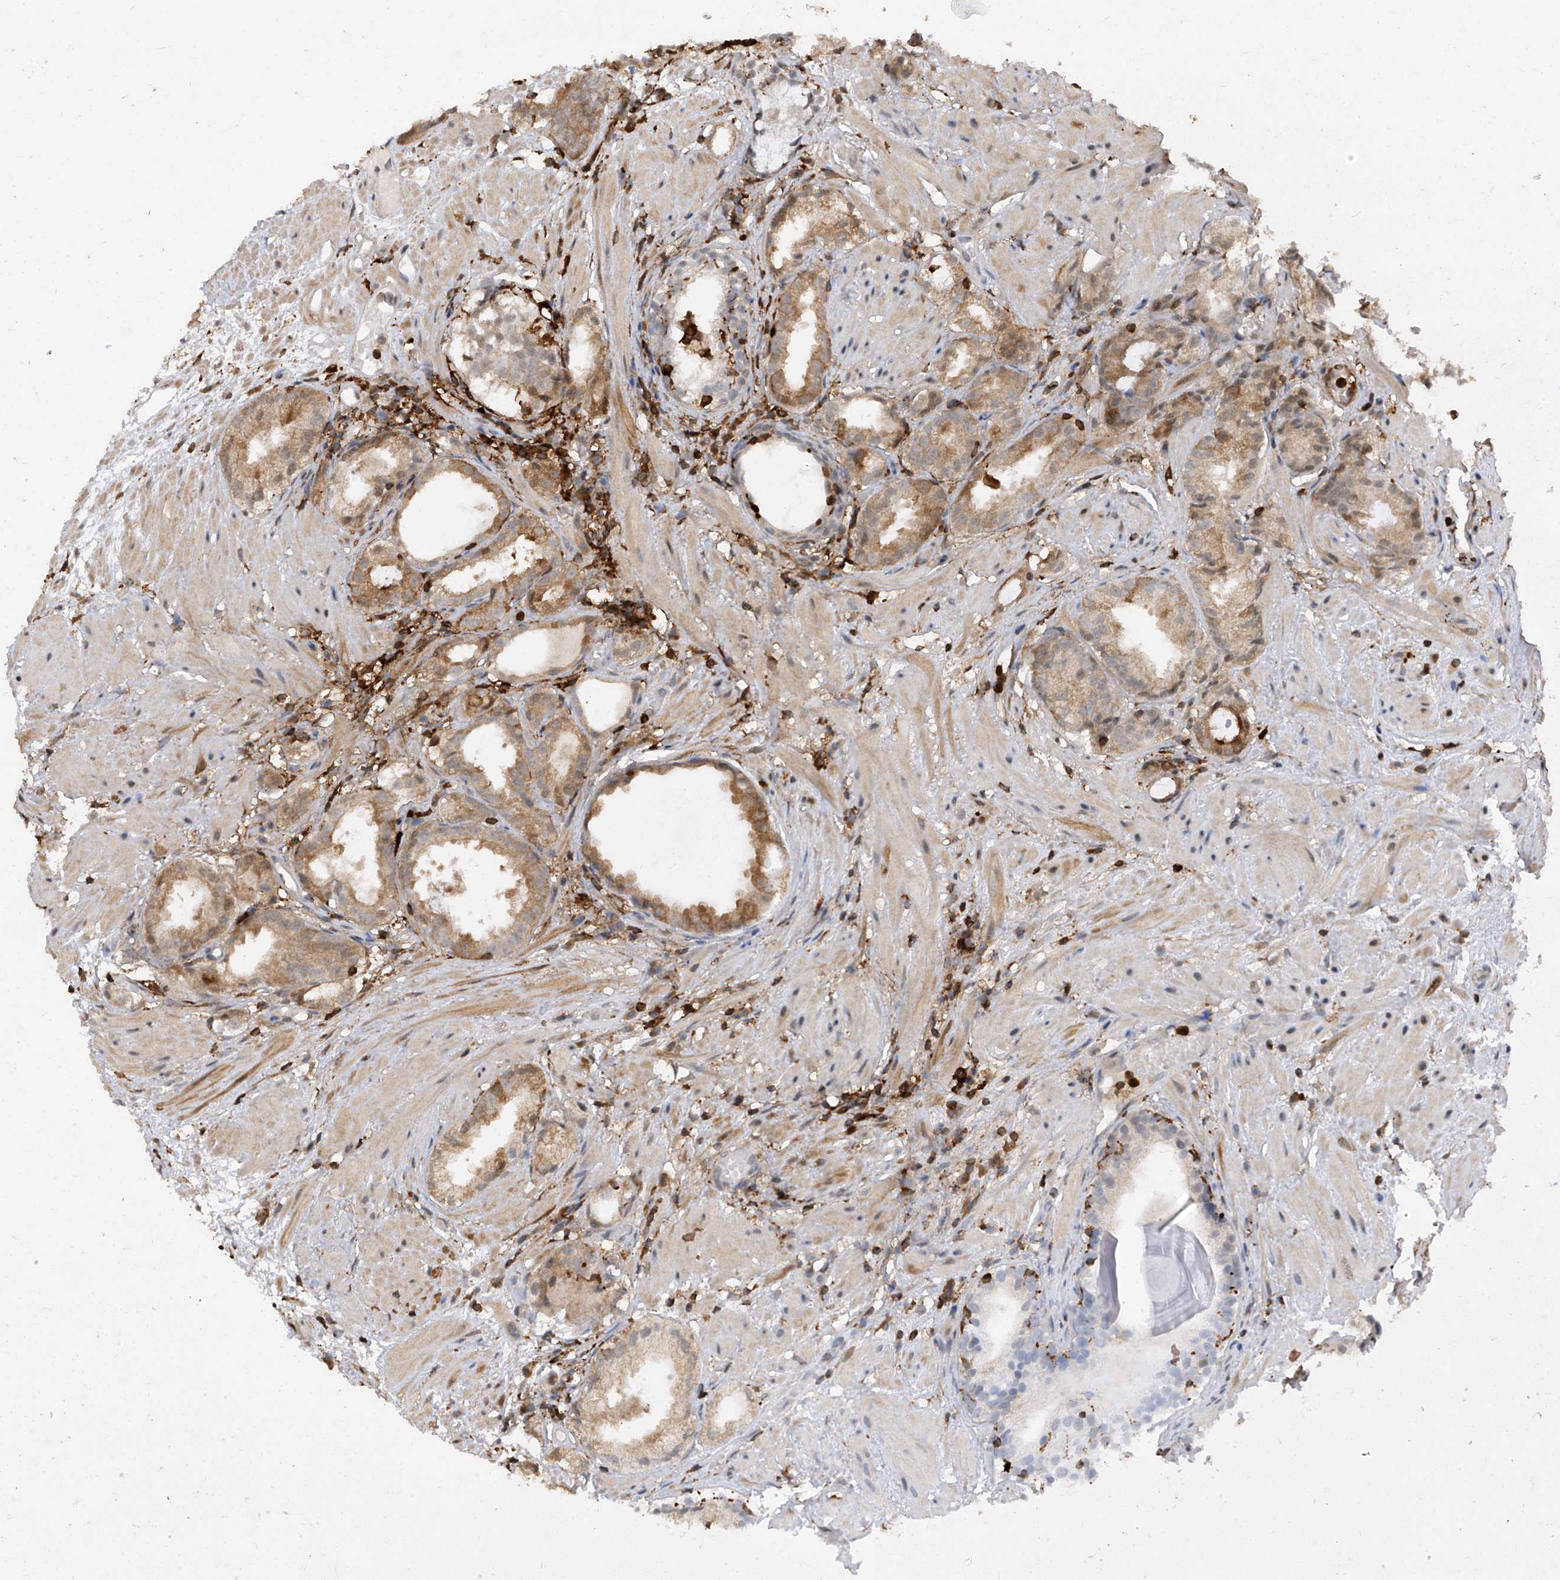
{"staining": {"intensity": "moderate", "quantity": ">75%", "location": "cytoplasmic/membranous"}, "tissue": "prostate cancer", "cell_type": "Tumor cells", "image_type": "cancer", "snomed": [{"axis": "morphology", "description": "Adenocarcinoma, Low grade"}, {"axis": "topography", "description": "Prostate"}], "caption": "Prostate cancer stained for a protein (brown) exhibits moderate cytoplasmic/membranous positive positivity in about >75% of tumor cells.", "gene": "MICAL1", "patient": {"sex": "male", "age": 88}}